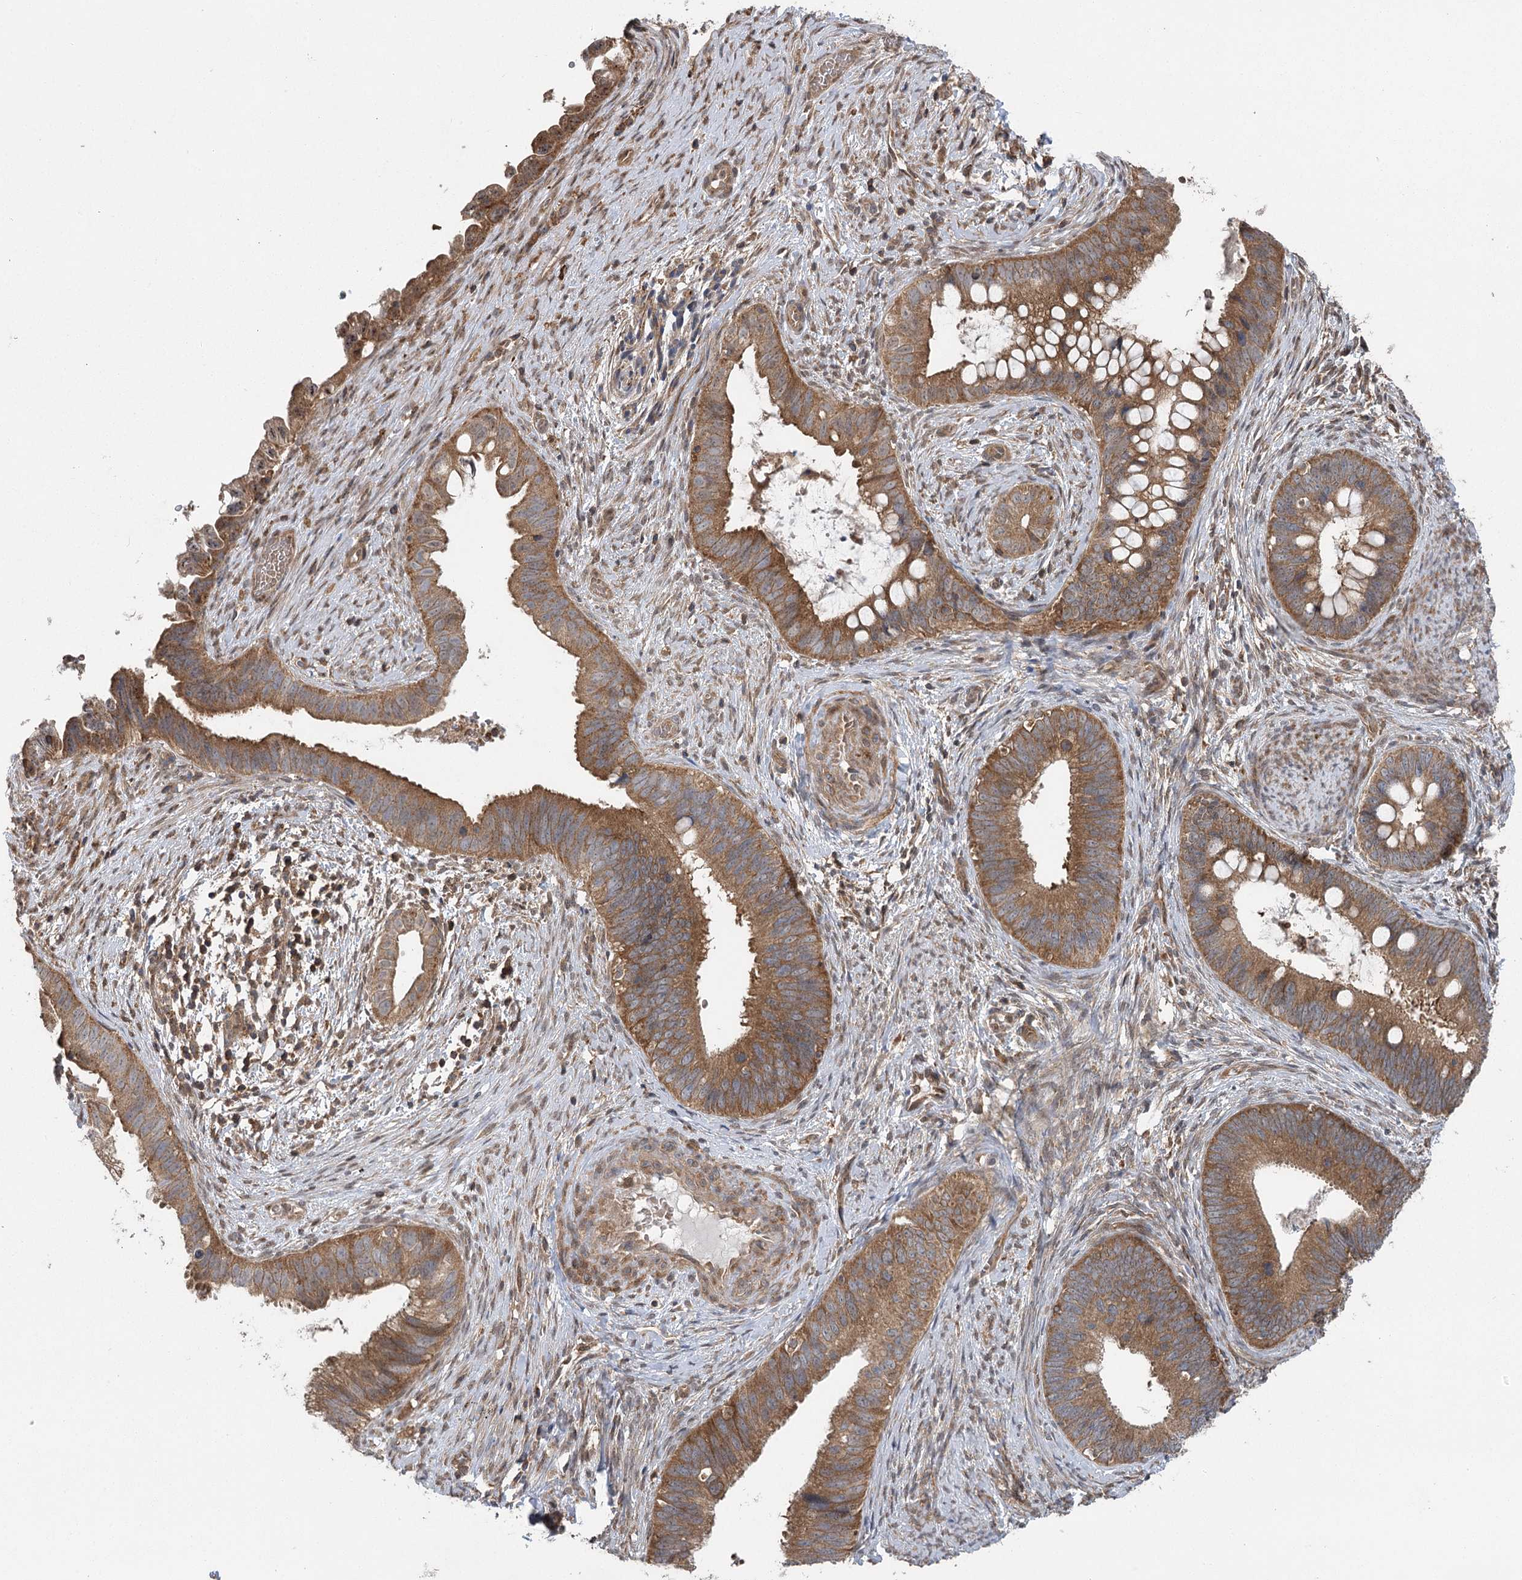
{"staining": {"intensity": "moderate", "quantity": ">75%", "location": "cytoplasmic/membranous"}, "tissue": "cervical cancer", "cell_type": "Tumor cells", "image_type": "cancer", "snomed": [{"axis": "morphology", "description": "Adenocarcinoma, NOS"}, {"axis": "topography", "description": "Cervix"}], "caption": "Human cervical cancer stained for a protein (brown) shows moderate cytoplasmic/membranous positive positivity in approximately >75% of tumor cells.", "gene": "C12orf4", "patient": {"sex": "female", "age": 42}}